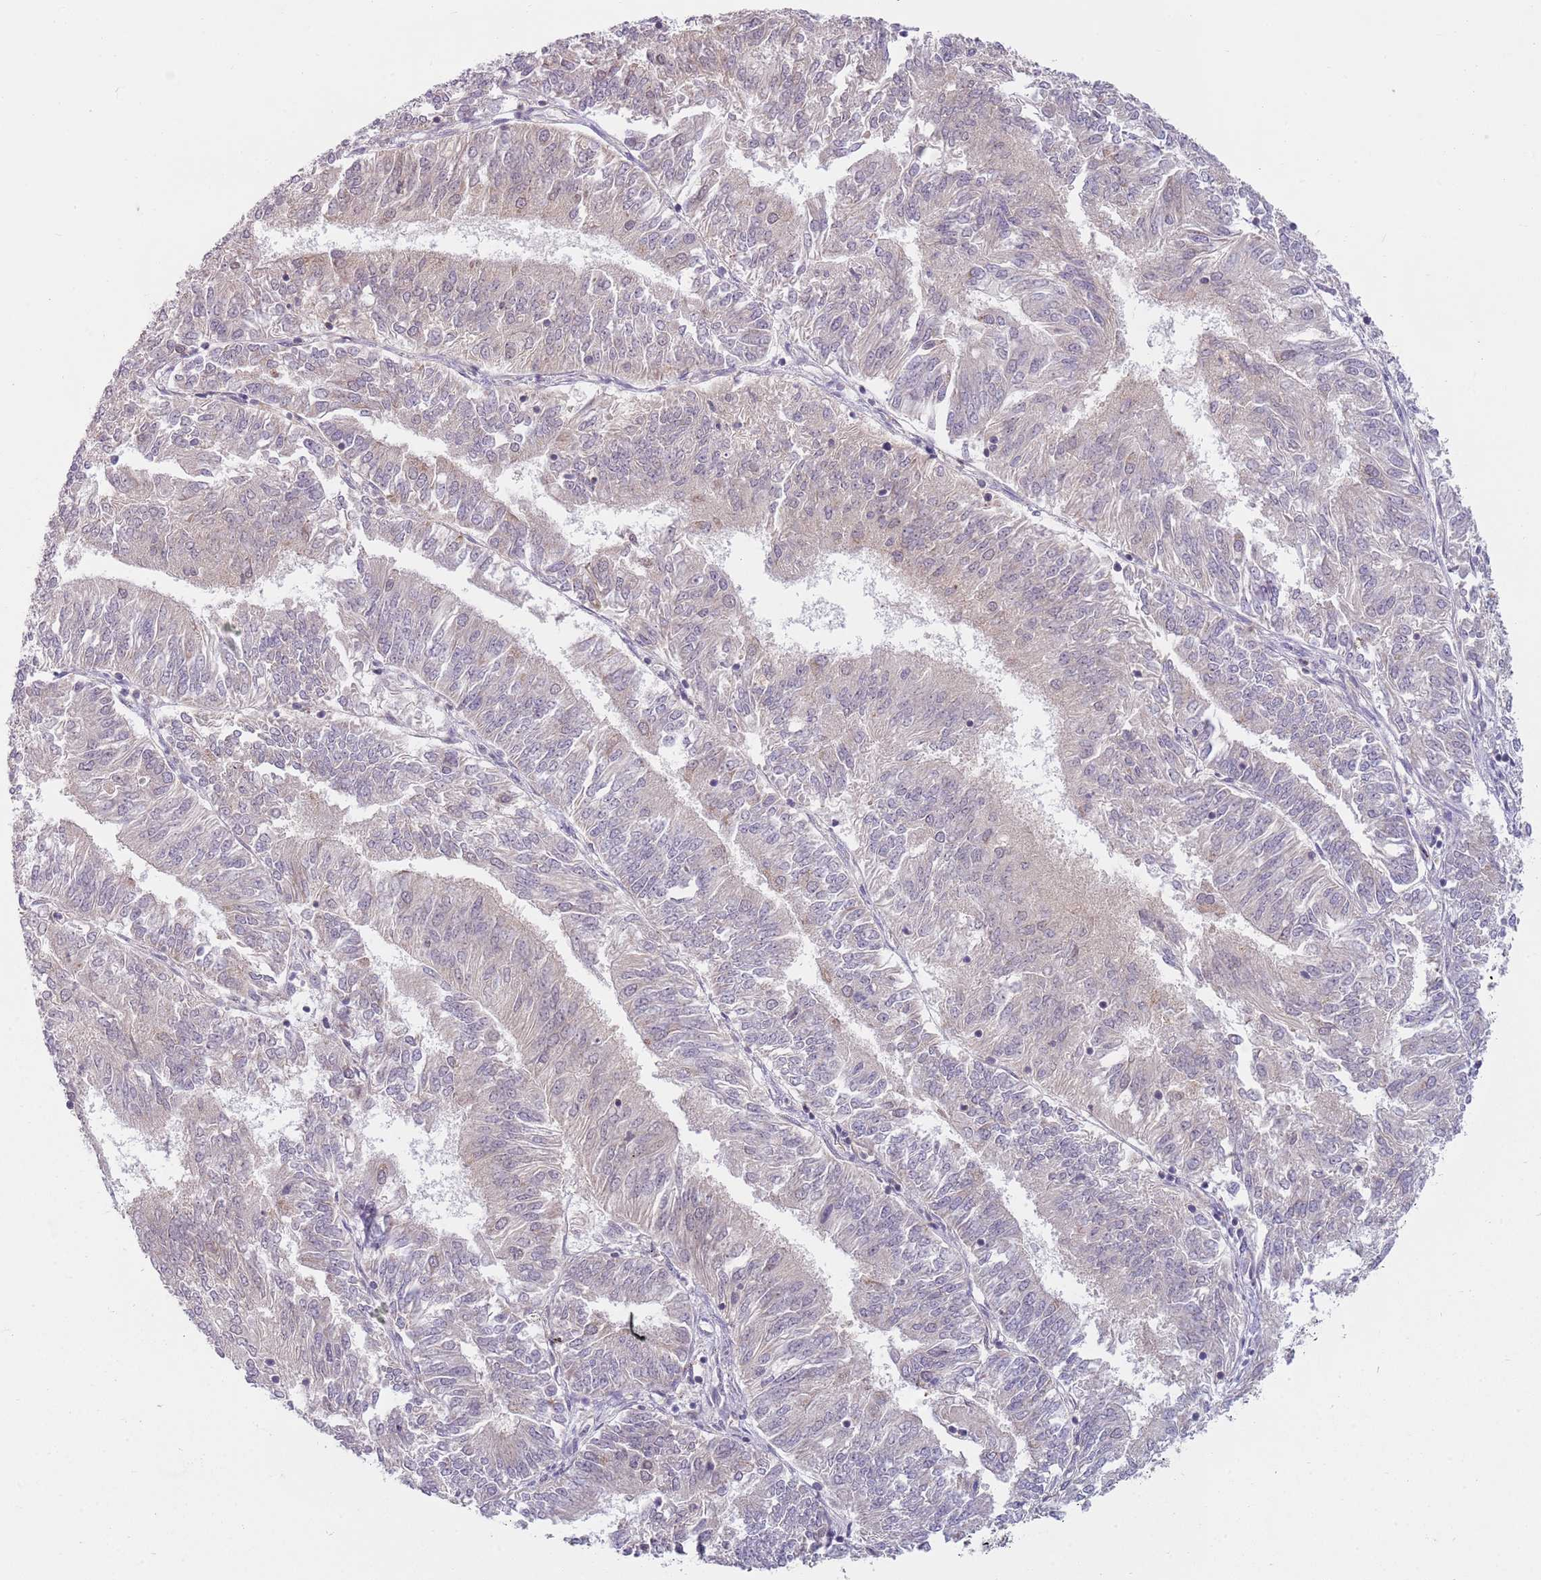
{"staining": {"intensity": "negative", "quantity": "none", "location": "none"}, "tissue": "endometrial cancer", "cell_type": "Tumor cells", "image_type": "cancer", "snomed": [{"axis": "morphology", "description": "Adenocarcinoma, NOS"}, {"axis": "topography", "description": "Endometrium"}], "caption": "A histopathology image of human endometrial cancer (adenocarcinoma) is negative for staining in tumor cells. The staining is performed using DAB brown chromogen with nuclei counter-stained in using hematoxylin.", "gene": "SKOR2", "patient": {"sex": "female", "age": 58}}